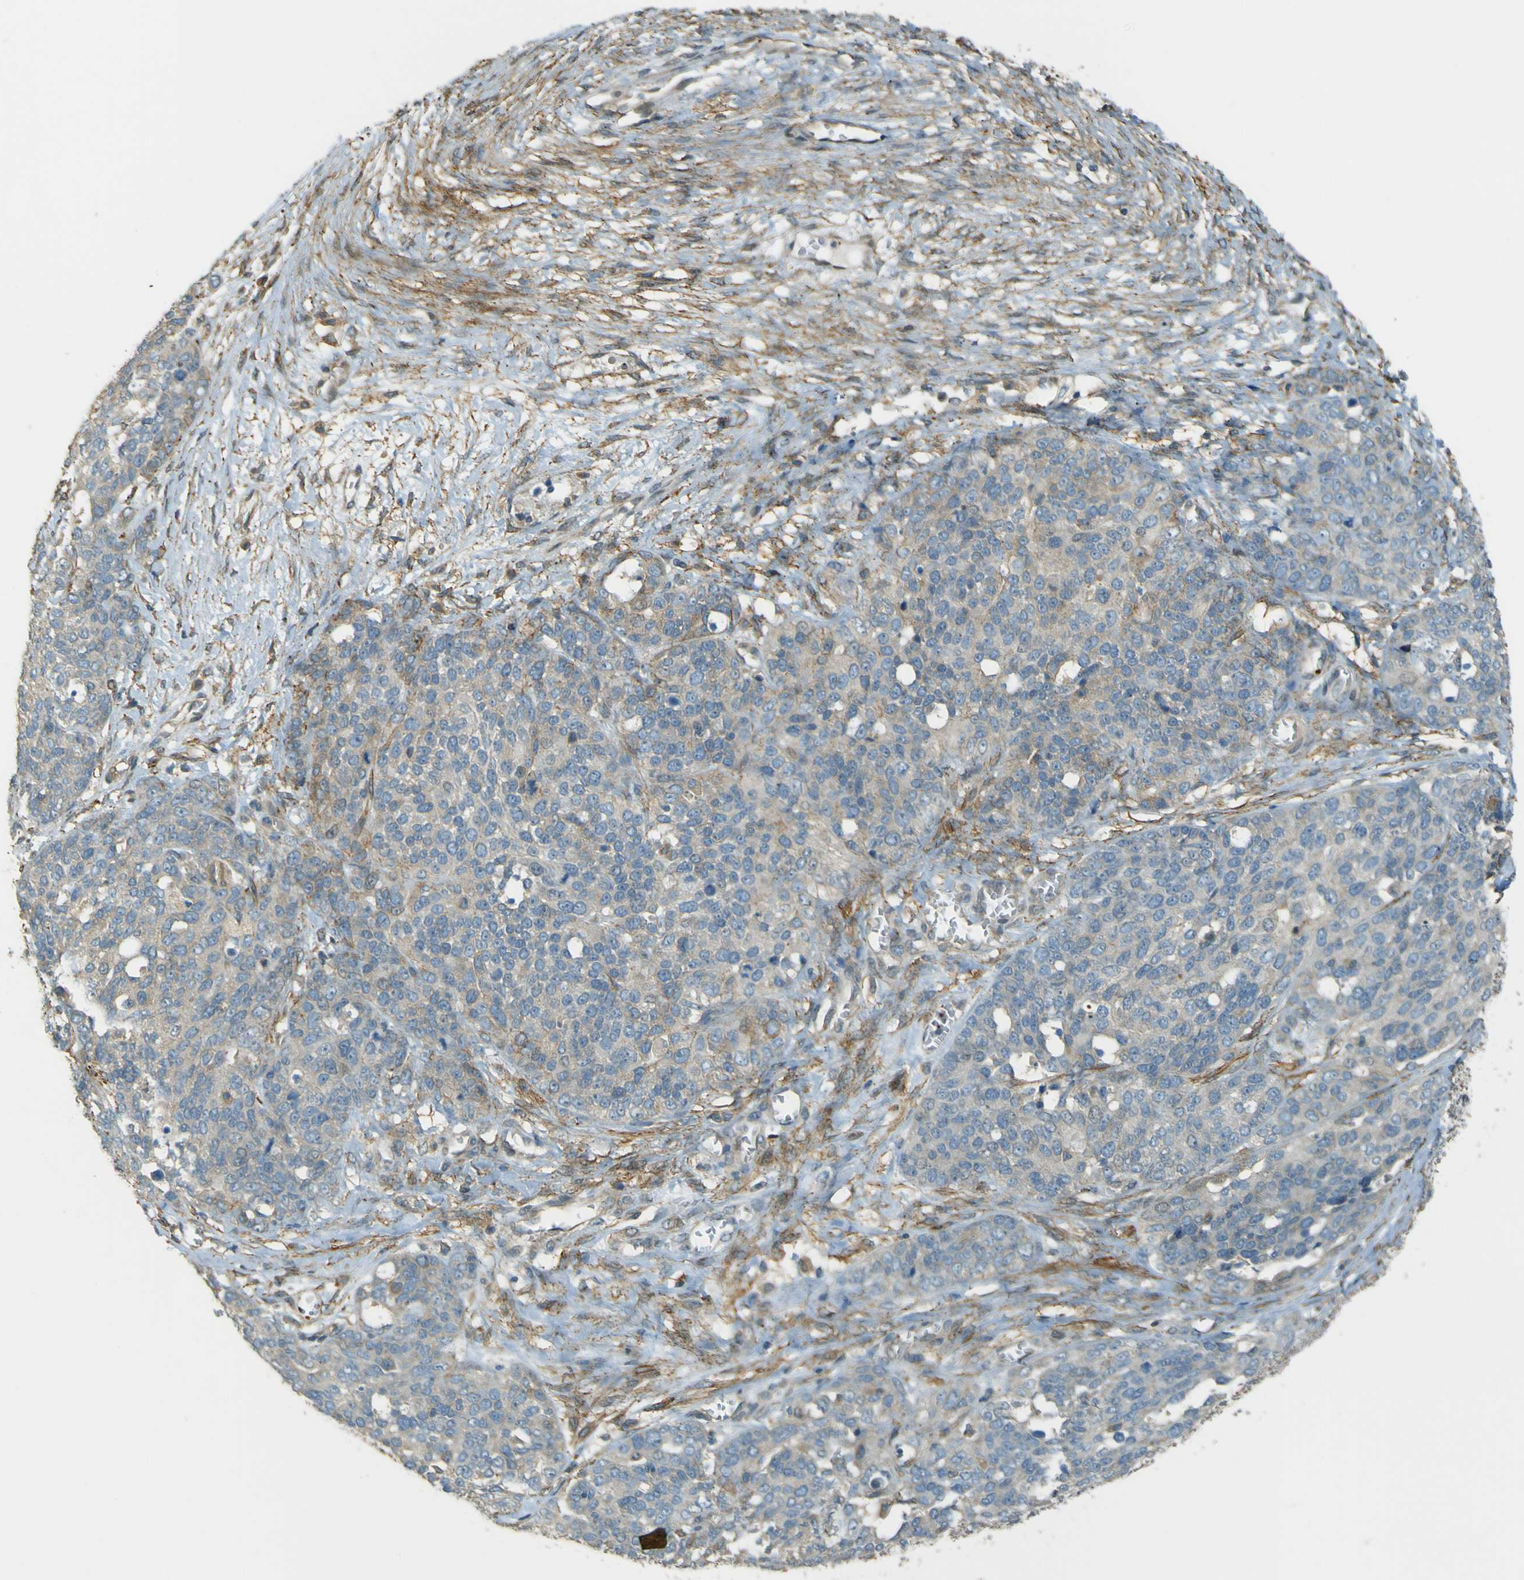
{"staining": {"intensity": "weak", "quantity": "<25%", "location": "cytoplasmic/membranous"}, "tissue": "ovarian cancer", "cell_type": "Tumor cells", "image_type": "cancer", "snomed": [{"axis": "morphology", "description": "Cystadenocarcinoma, serous, NOS"}, {"axis": "topography", "description": "Ovary"}], "caption": "The histopathology image reveals no significant staining in tumor cells of ovarian cancer. (DAB (3,3'-diaminobenzidine) immunohistochemistry visualized using brightfield microscopy, high magnification).", "gene": "NEXN", "patient": {"sex": "female", "age": 44}}